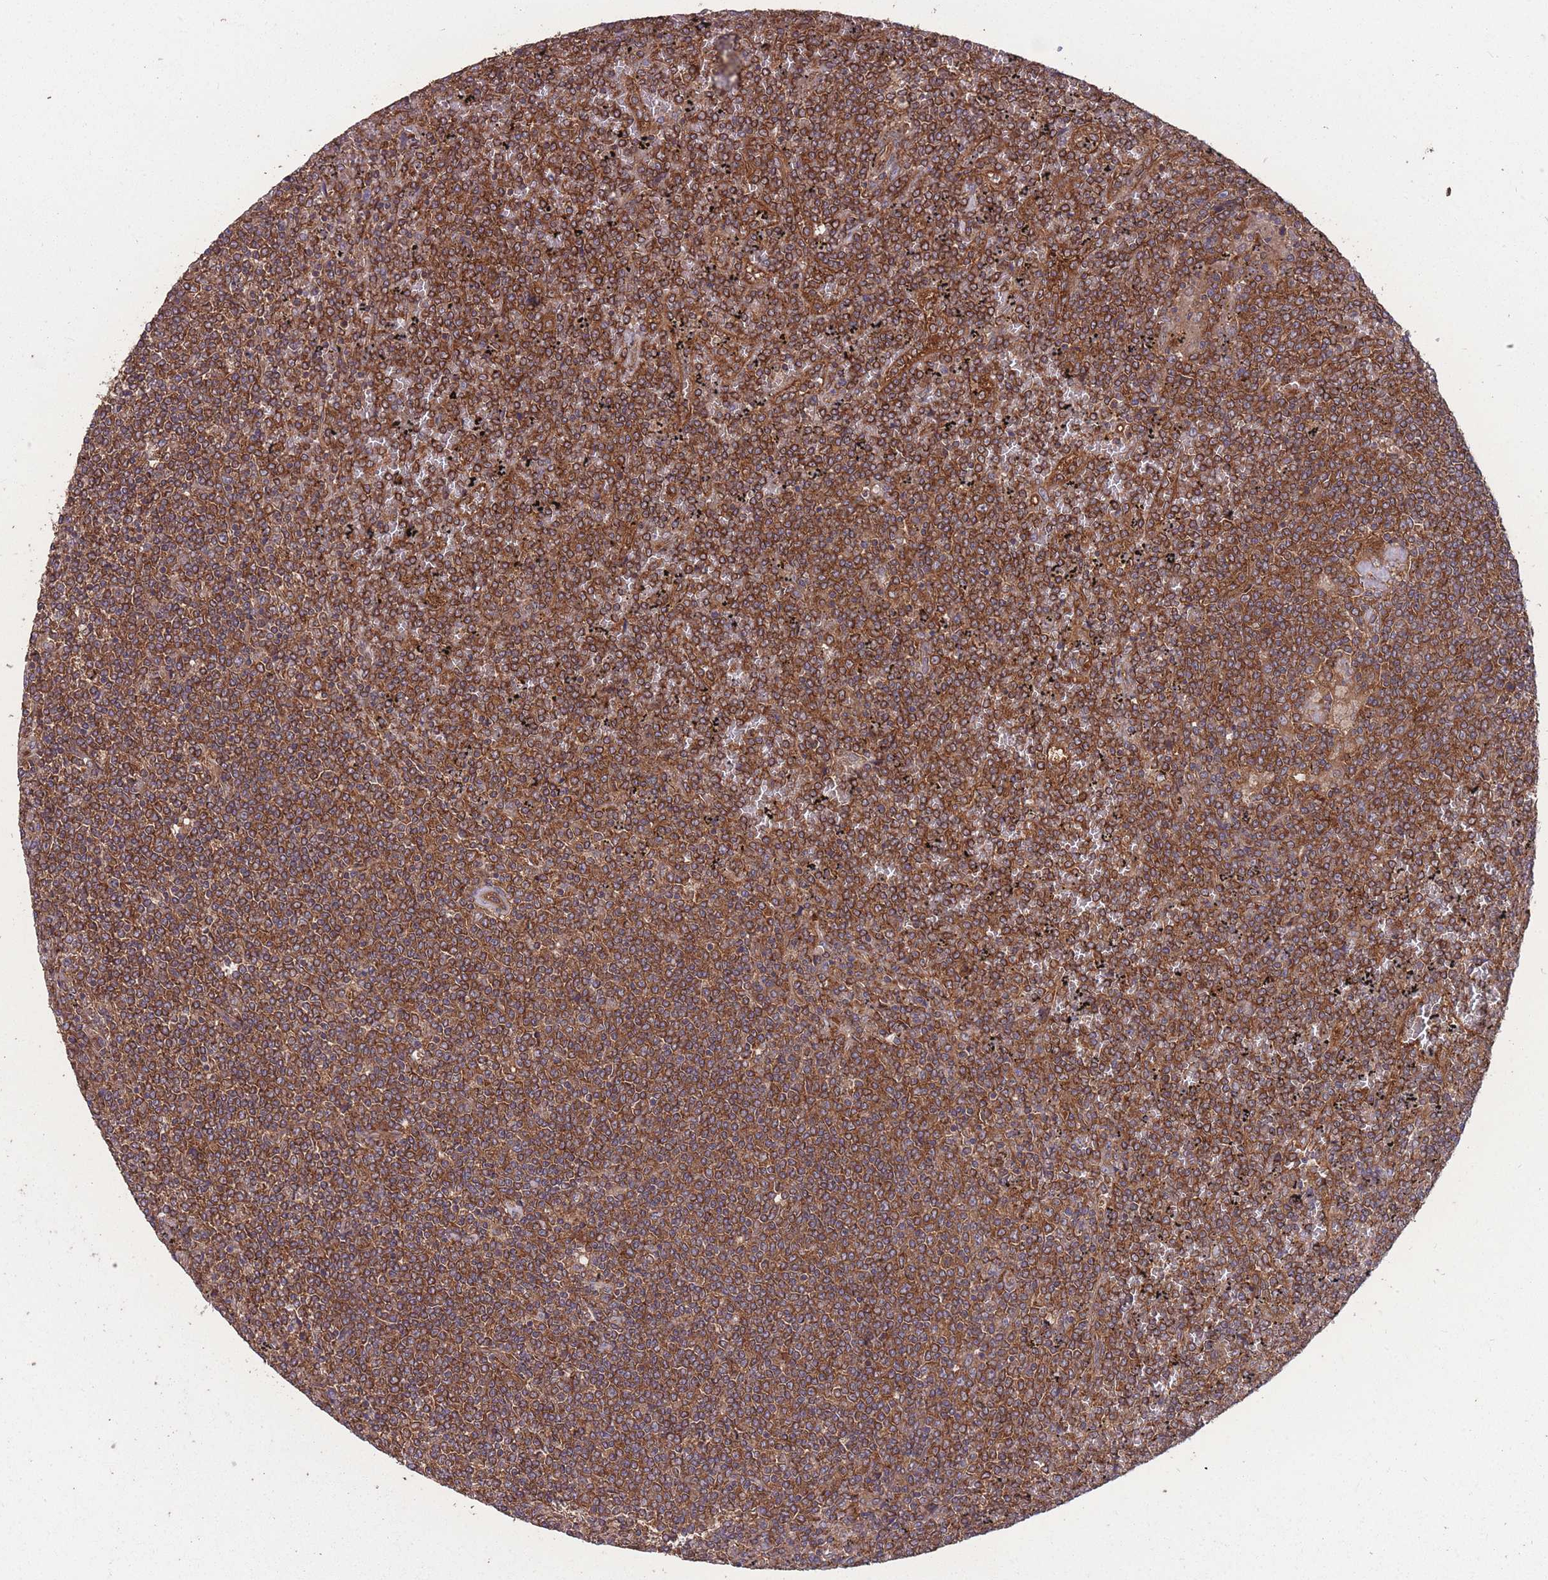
{"staining": {"intensity": "strong", "quantity": ">75%", "location": "cytoplasmic/membranous"}, "tissue": "lymphoma", "cell_type": "Tumor cells", "image_type": "cancer", "snomed": [{"axis": "morphology", "description": "Malignant lymphoma, non-Hodgkin's type, Low grade"}, {"axis": "topography", "description": "Spleen"}], "caption": "Immunohistochemical staining of human low-grade malignant lymphoma, non-Hodgkin's type exhibits high levels of strong cytoplasmic/membranous positivity in about >75% of tumor cells.", "gene": "ZPR1", "patient": {"sex": "female", "age": 19}}